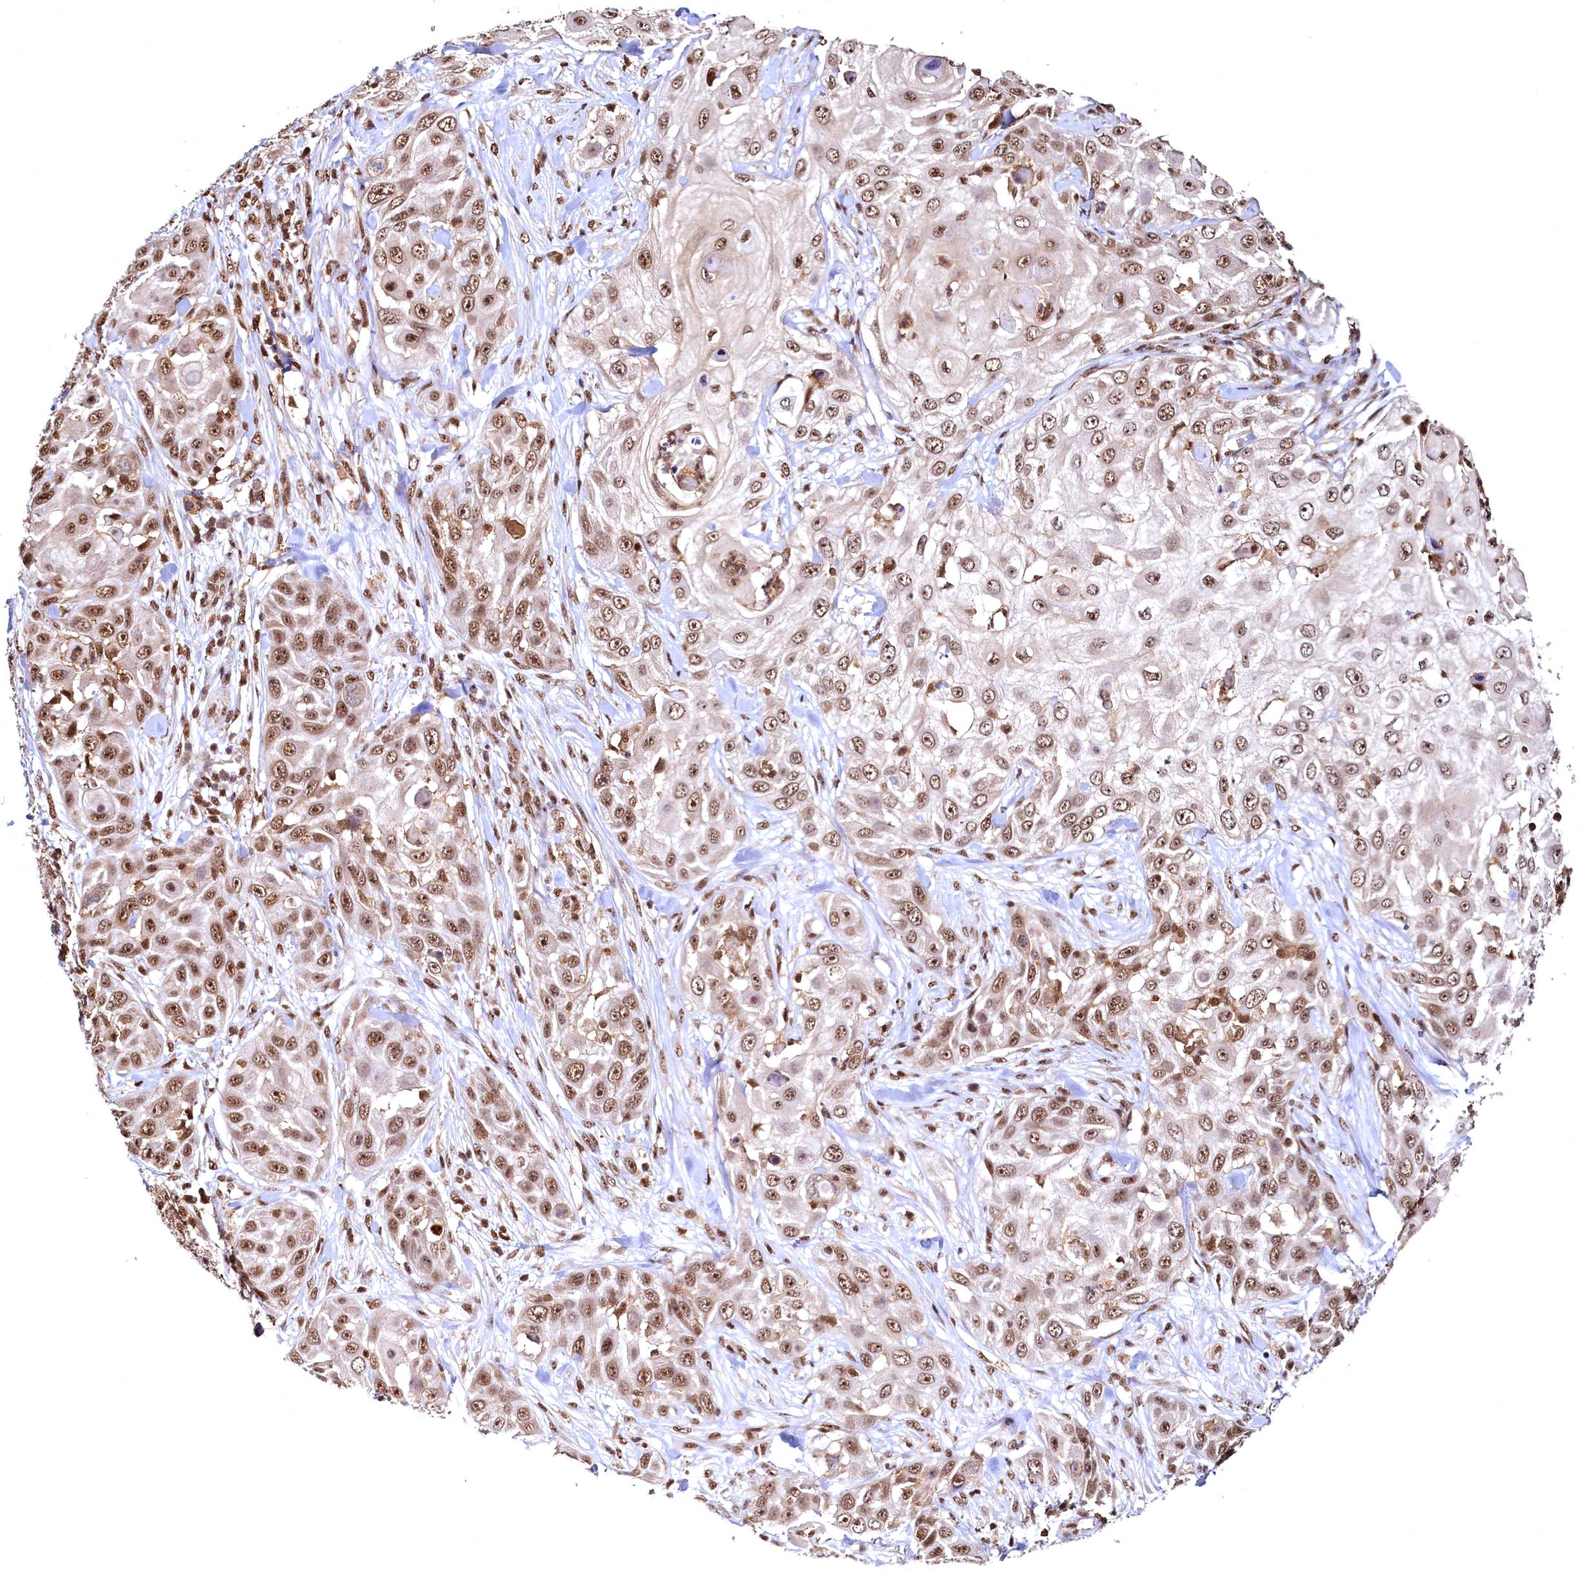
{"staining": {"intensity": "moderate", "quantity": ">75%", "location": "nuclear"}, "tissue": "skin cancer", "cell_type": "Tumor cells", "image_type": "cancer", "snomed": [{"axis": "morphology", "description": "Squamous cell carcinoma, NOS"}, {"axis": "topography", "description": "Skin"}], "caption": "This is an image of immunohistochemistry staining of skin cancer (squamous cell carcinoma), which shows moderate expression in the nuclear of tumor cells.", "gene": "RSRC2", "patient": {"sex": "female", "age": 44}}